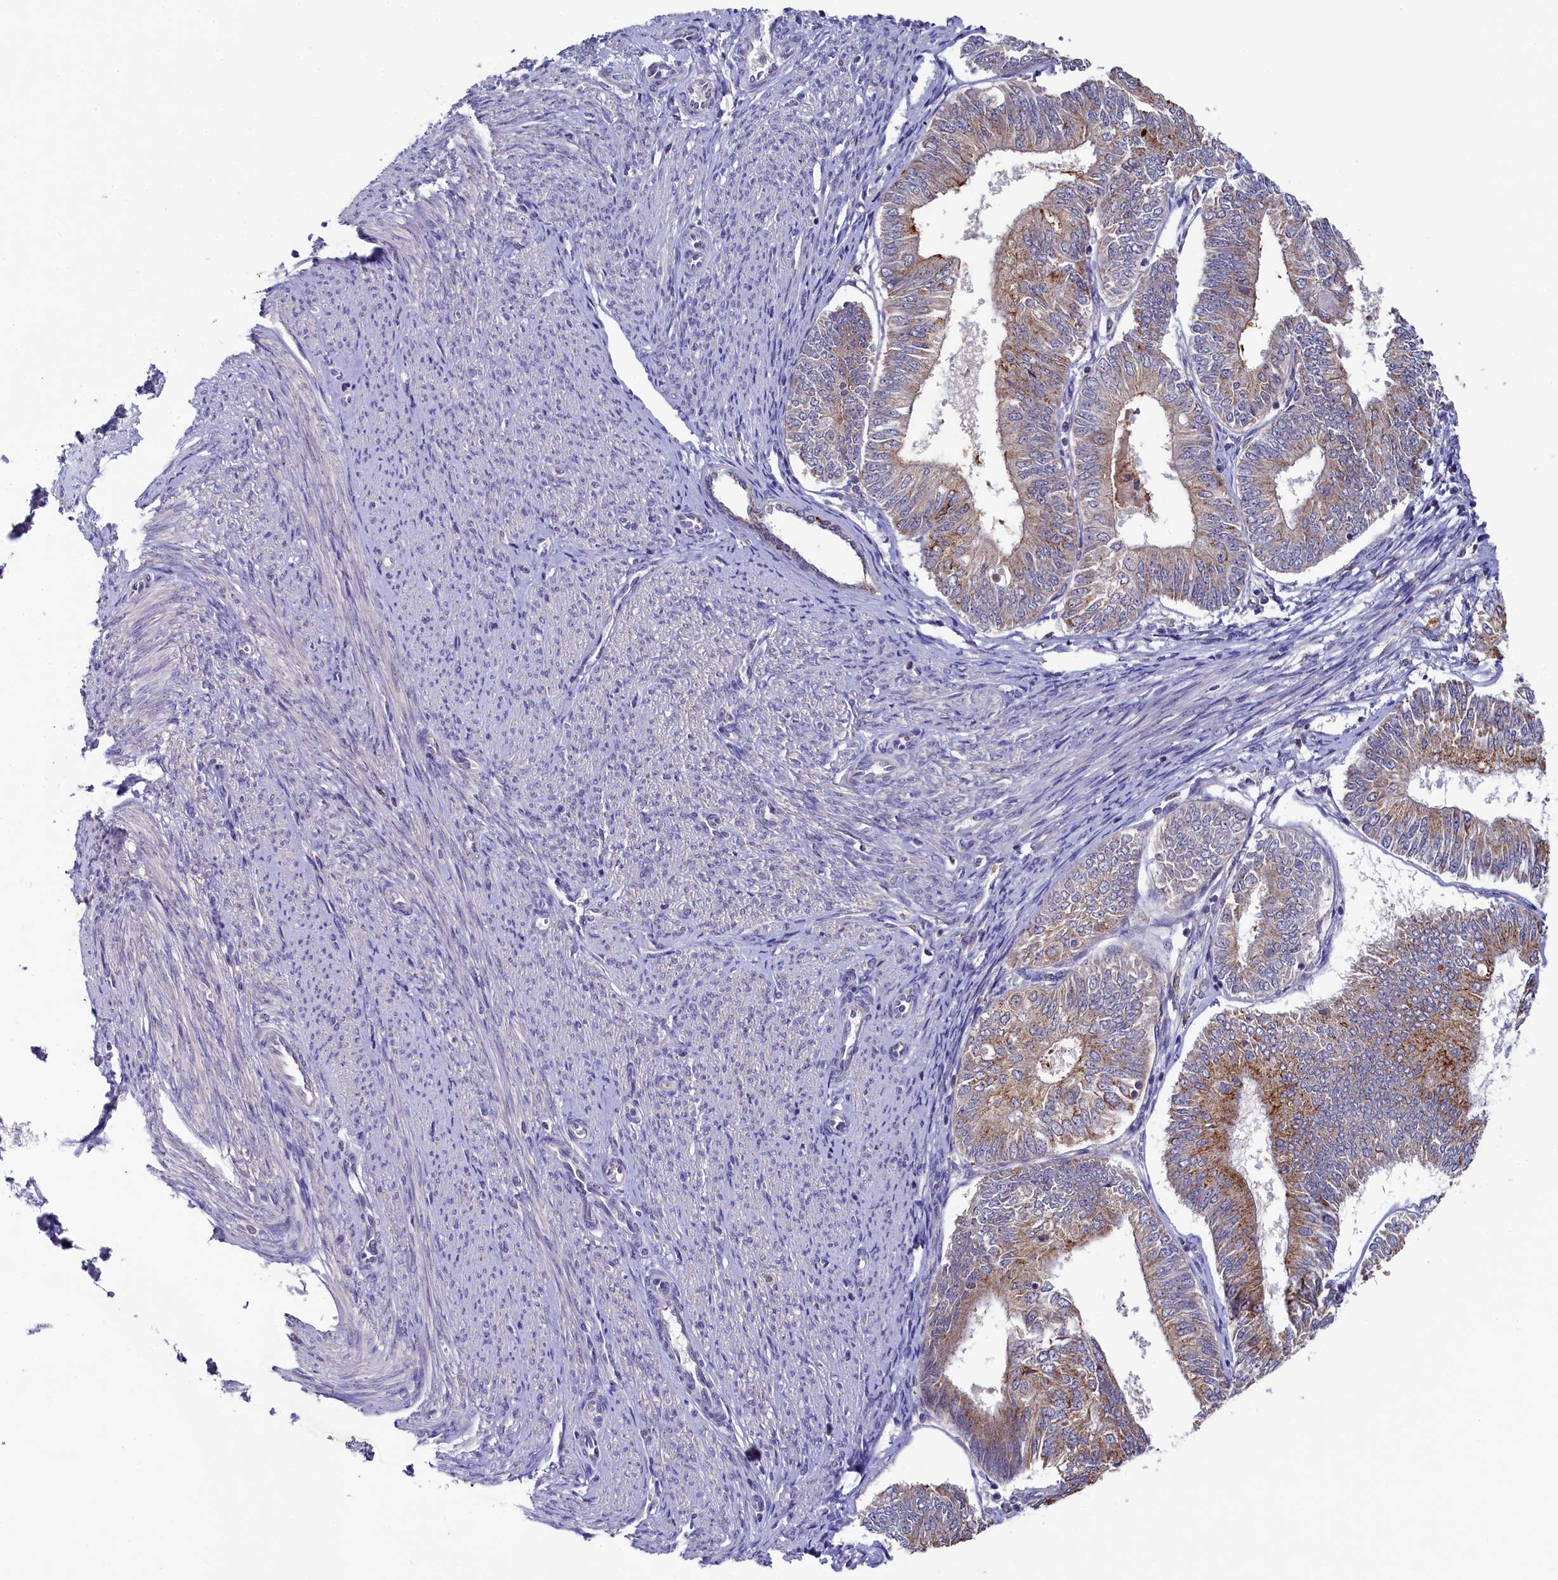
{"staining": {"intensity": "moderate", "quantity": "25%-75%", "location": "cytoplasmic/membranous"}, "tissue": "endometrial cancer", "cell_type": "Tumor cells", "image_type": "cancer", "snomed": [{"axis": "morphology", "description": "Adenocarcinoma, NOS"}, {"axis": "topography", "description": "Endometrium"}], "caption": "This is an image of immunohistochemistry staining of endometrial adenocarcinoma, which shows moderate staining in the cytoplasmic/membranous of tumor cells.", "gene": "SPINK9", "patient": {"sex": "female", "age": 58}}